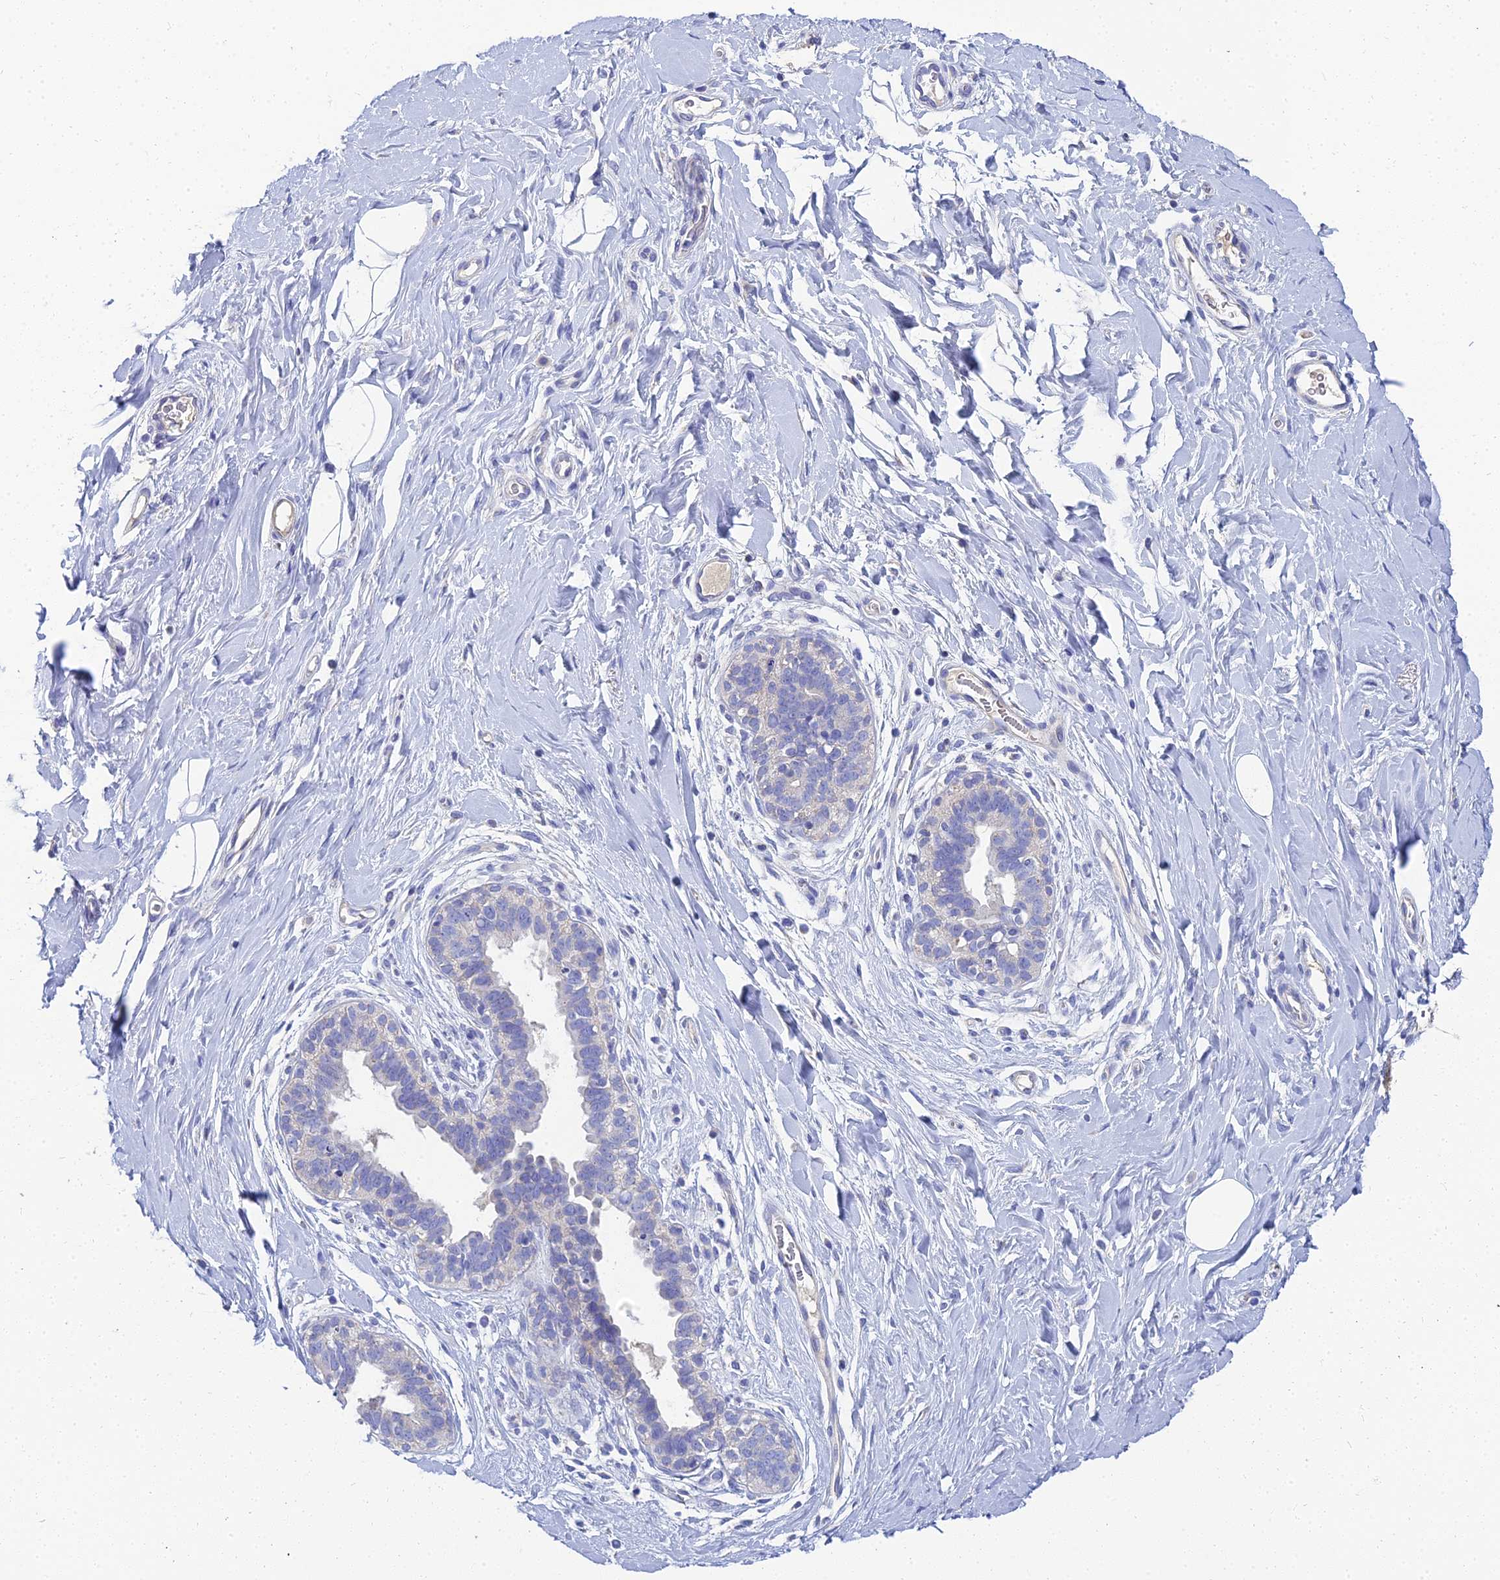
{"staining": {"intensity": "negative", "quantity": "none", "location": "none"}, "tissue": "adipose tissue", "cell_type": "Adipocytes", "image_type": "normal", "snomed": [{"axis": "morphology", "description": "Normal tissue, NOS"}, {"axis": "topography", "description": "Breast"}], "caption": "IHC histopathology image of benign adipose tissue: adipose tissue stained with DAB (3,3'-diaminobenzidine) shows no significant protein staining in adipocytes. (Brightfield microscopy of DAB (3,3'-diaminobenzidine) IHC at high magnification).", "gene": "NPY", "patient": {"sex": "female", "age": 26}}